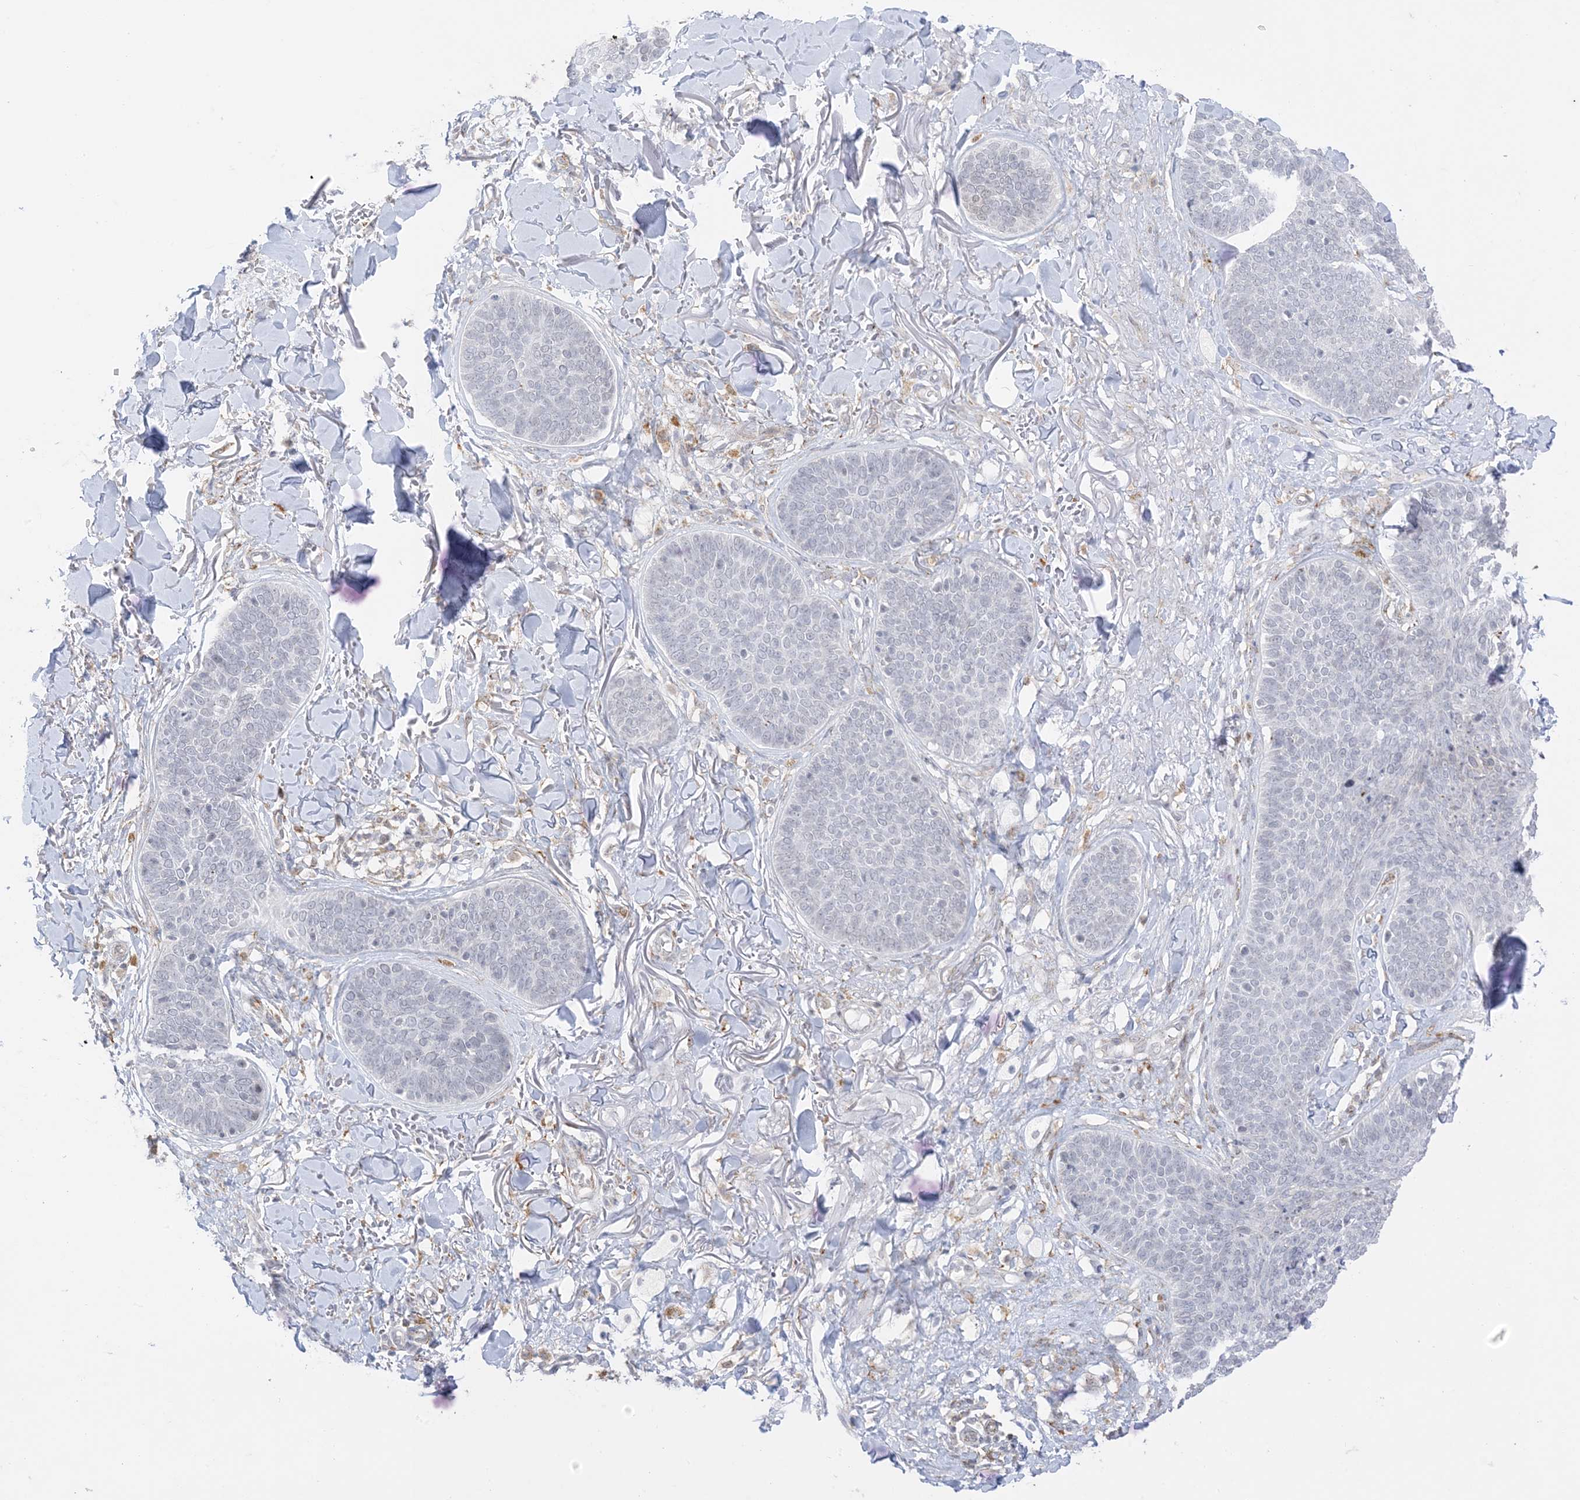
{"staining": {"intensity": "negative", "quantity": "none", "location": "none"}, "tissue": "skin cancer", "cell_type": "Tumor cells", "image_type": "cancer", "snomed": [{"axis": "morphology", "description": "Basal cell carcinoma"}, {"axis": "topography", "description": "Skin"}], "caption": "This is an immunohistochemistry micrograph of human skin basal cell carcinoma. There is no staining in tumor cells.", "gene": "RAC1", "patient": {"sex": "male", "age": 85}}